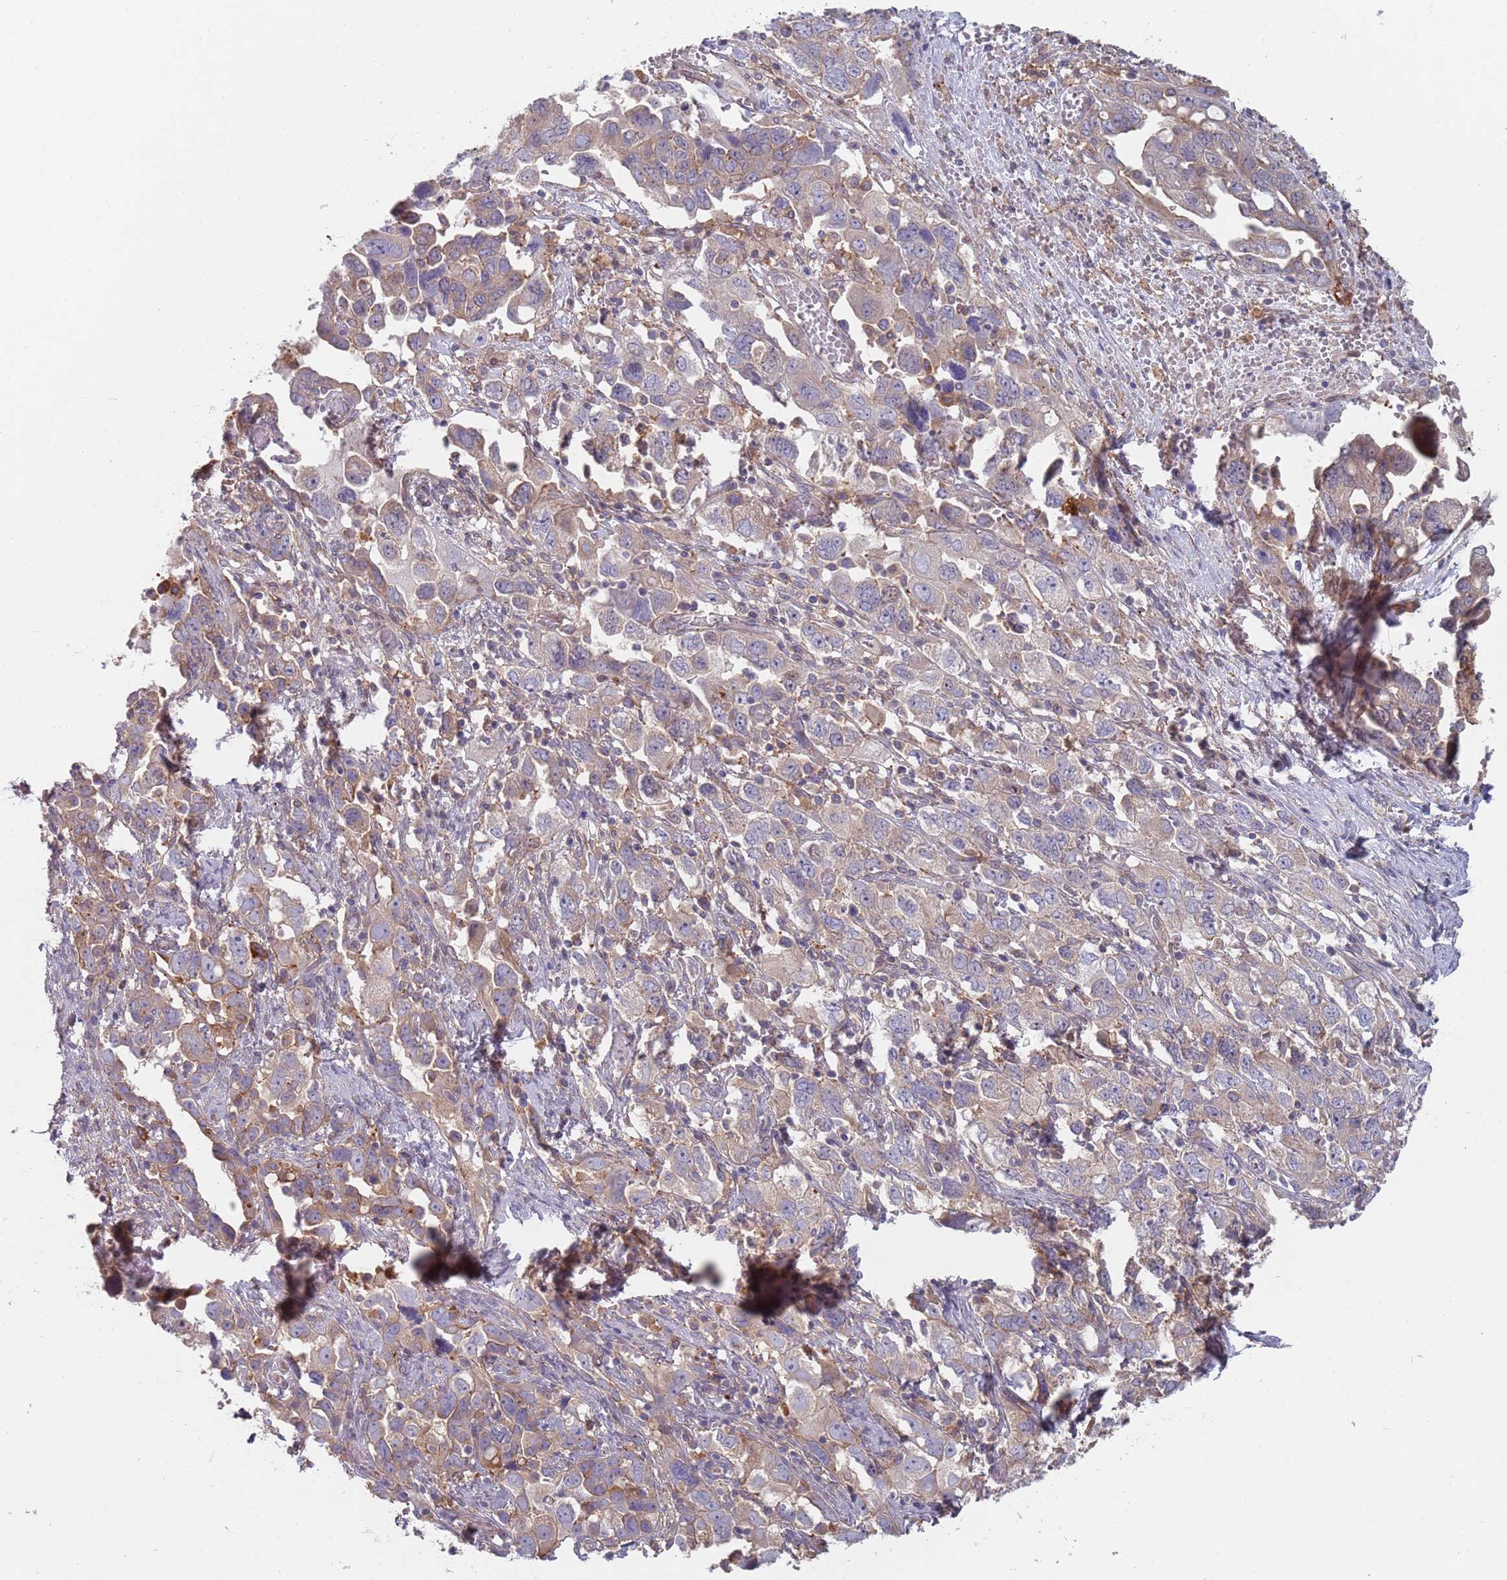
{"staining": {"intensity": "weak", "quantity": "25%-75%", "location": "cytoplasmic/membranous"}, "tissue": "ovarian cancer", "cell_type": "Tumor cells", "image_type": "cancer", "snomed": [{"axis": "morphology", "description": "Carcinoma, NOS"}, {"axis": "morphology", "description": "Cystadenocarcinoma, serous, NOS"}, {"axis": "topography", "description": "Ovary"}], "caption": "A histopathology image of serous cystadenocarcinoma (ovarian) stained for a protein demonstrates weak cytoplasmic/membranous brown staining in tumor cells.", "gene": "APPL2", "patient": {"sex": "female", "age": 69}}